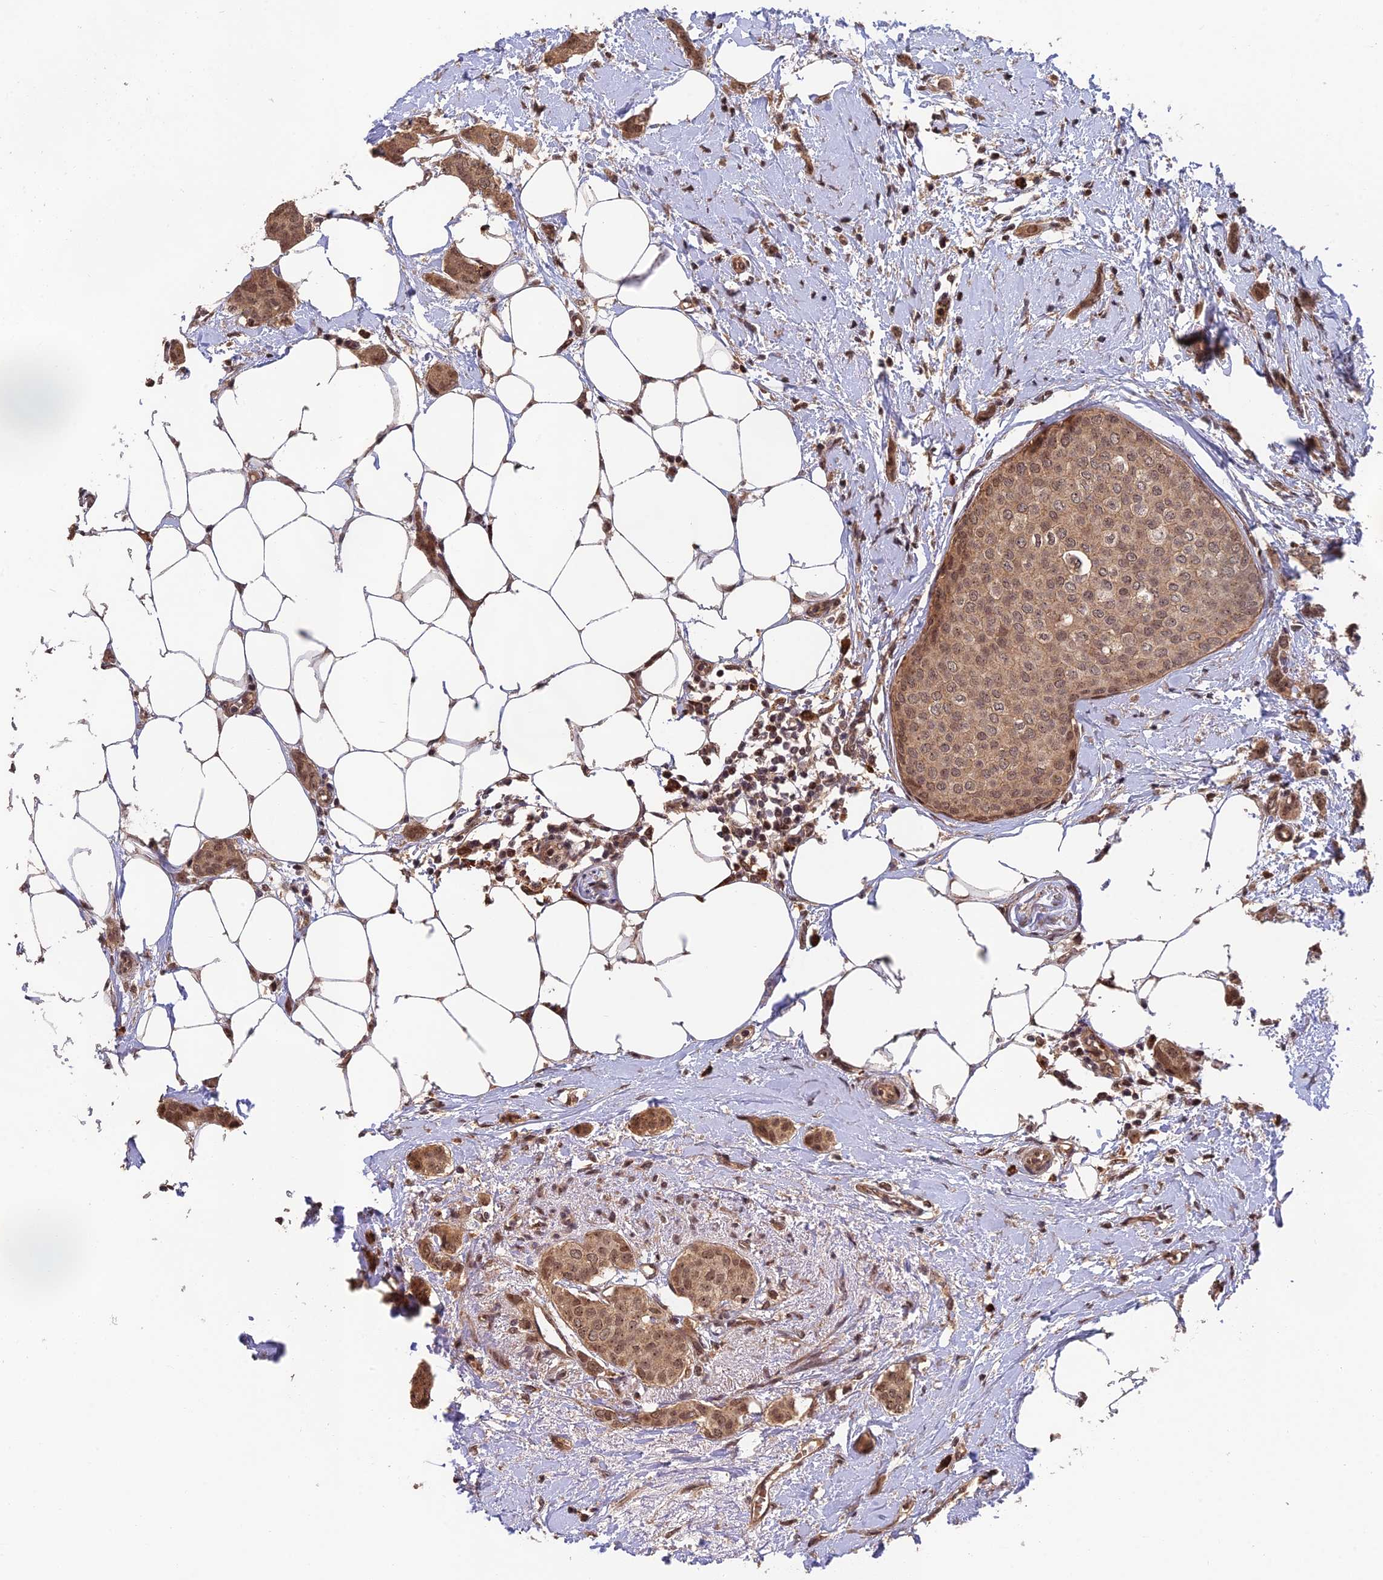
{"staining": {"intensity": "moderate", "quantity": ">75%", "location": "cytoplasmic/membranous,nuclear"}, "tissue": "breast cancer", "cell_type": "Tumor cells", "image_type": "cancer", "snomed": [{"axis": "morphology", "description": "Duct carcinoma"}, {"axis": "topography", "description": "Breast"}], "caption": "About >75% of tumor cells in breast cancer exhibit moderate cytoplasmic/membranous and nuclear protein expression as visualized by brown immunohistochemical staining.", "gene": "OSBPL1A", "patient": {"sex": "female", "age": 72}}